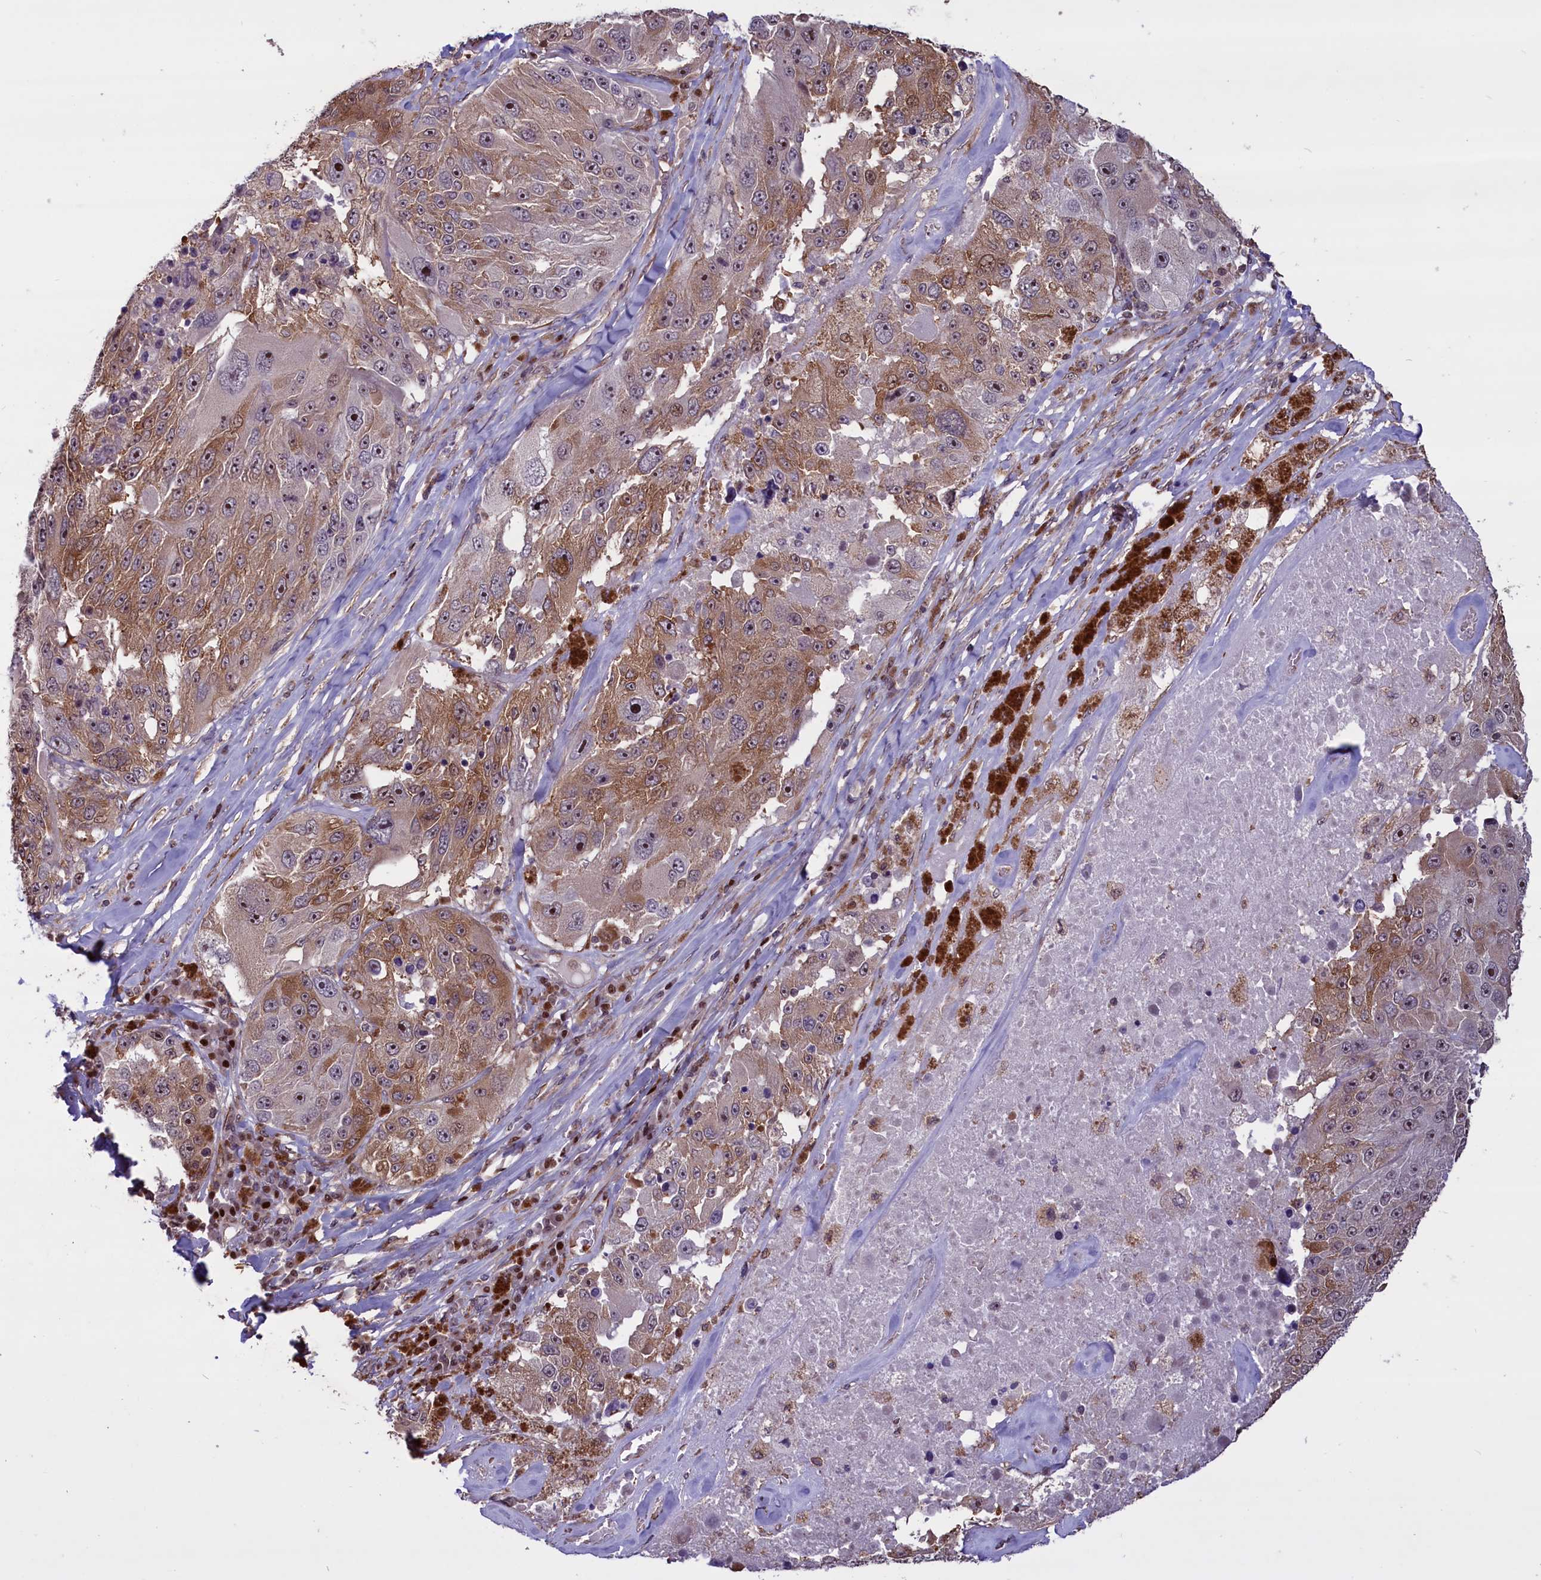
{"staining": {"intensity": "moderate", "quantity": ">75%", "location": "cytoplasmic/membranous,nuclear"}, "tissue": "melanoma", "cell_type": "Tumor cells", "image_type": "cancer", "snomed": [{"axis": "morphology", "description": "Malignant melanoma, Metastatic site"}, {"axis": "topography", "description": "Lymph node"}], "caption": "IHC staining of malignant melanoma (metastatic site), which shows medium levels of moderate cytoplasmic/membranous and nuclear positivity in about >75% of tumor cells indicating moderate cytoplasmic/membranous and nuclear protein positivity. The staining was performed using DAB (3,3'-diaminobenzidine) (brown) for protein detection and nuclei were counterstained in hematoxylin (blue).", "gene": "SHFL", "patient": {"sex": "male", "age": 62}}